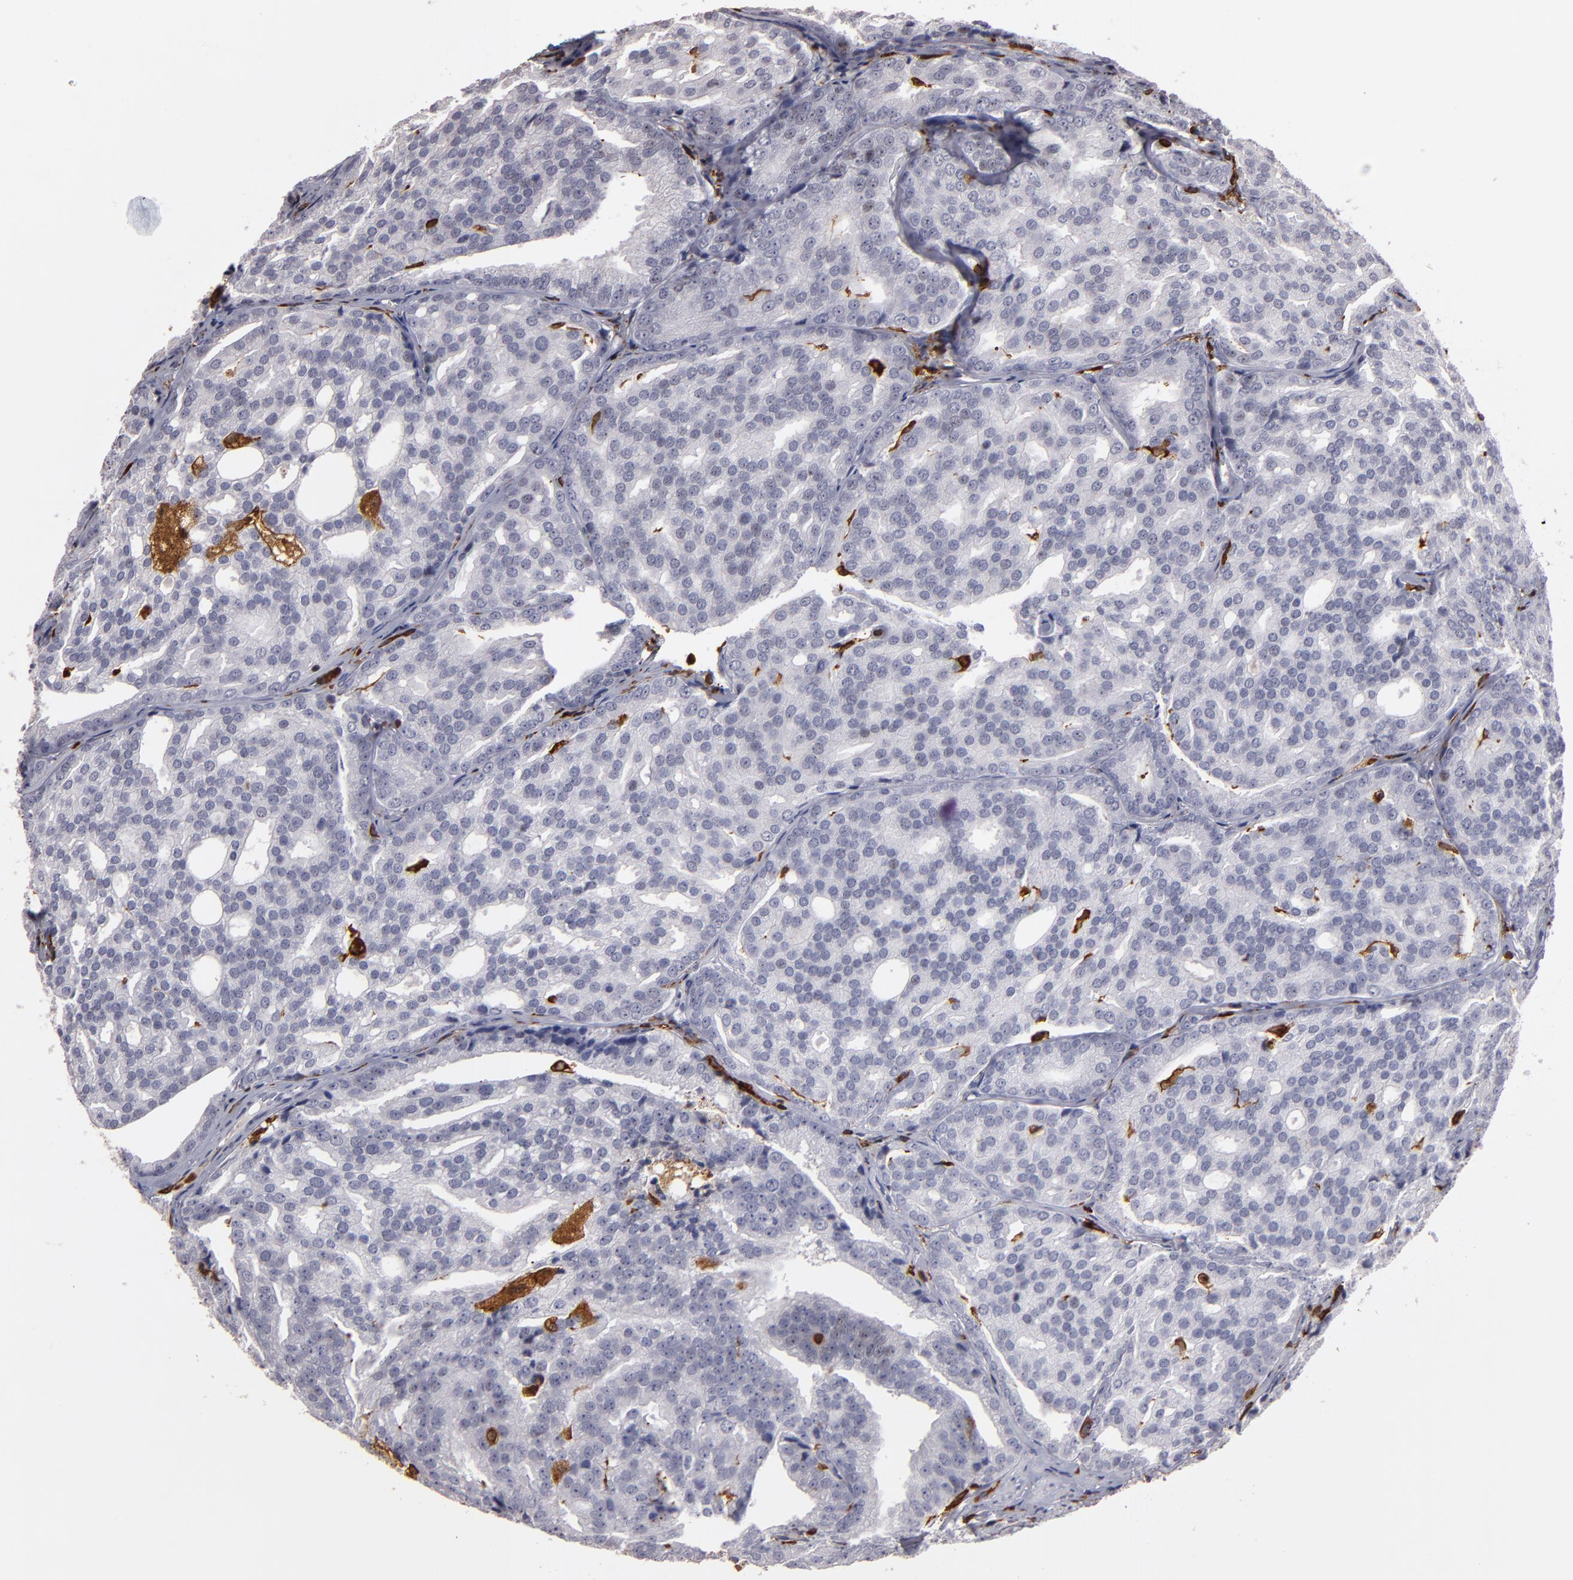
{"staining": {"intensity": "negative", "quantity": "none", "location": "none"}, "tissue": "prostate cancer", "cell_type": "Tumor cells", "image_type": "cancer", "snomed": [{"axis": "morphology", "description": "Adenocarcinoma, High grade"}, {"axis": "topography", "description": "Prostate"}], "caption": "This is an immunohistochemistry histopathology image of prostate cancer. There is no expression in tumor cells.", "gene": "WAS", "patient": {"sex": "male", "age": 64}}